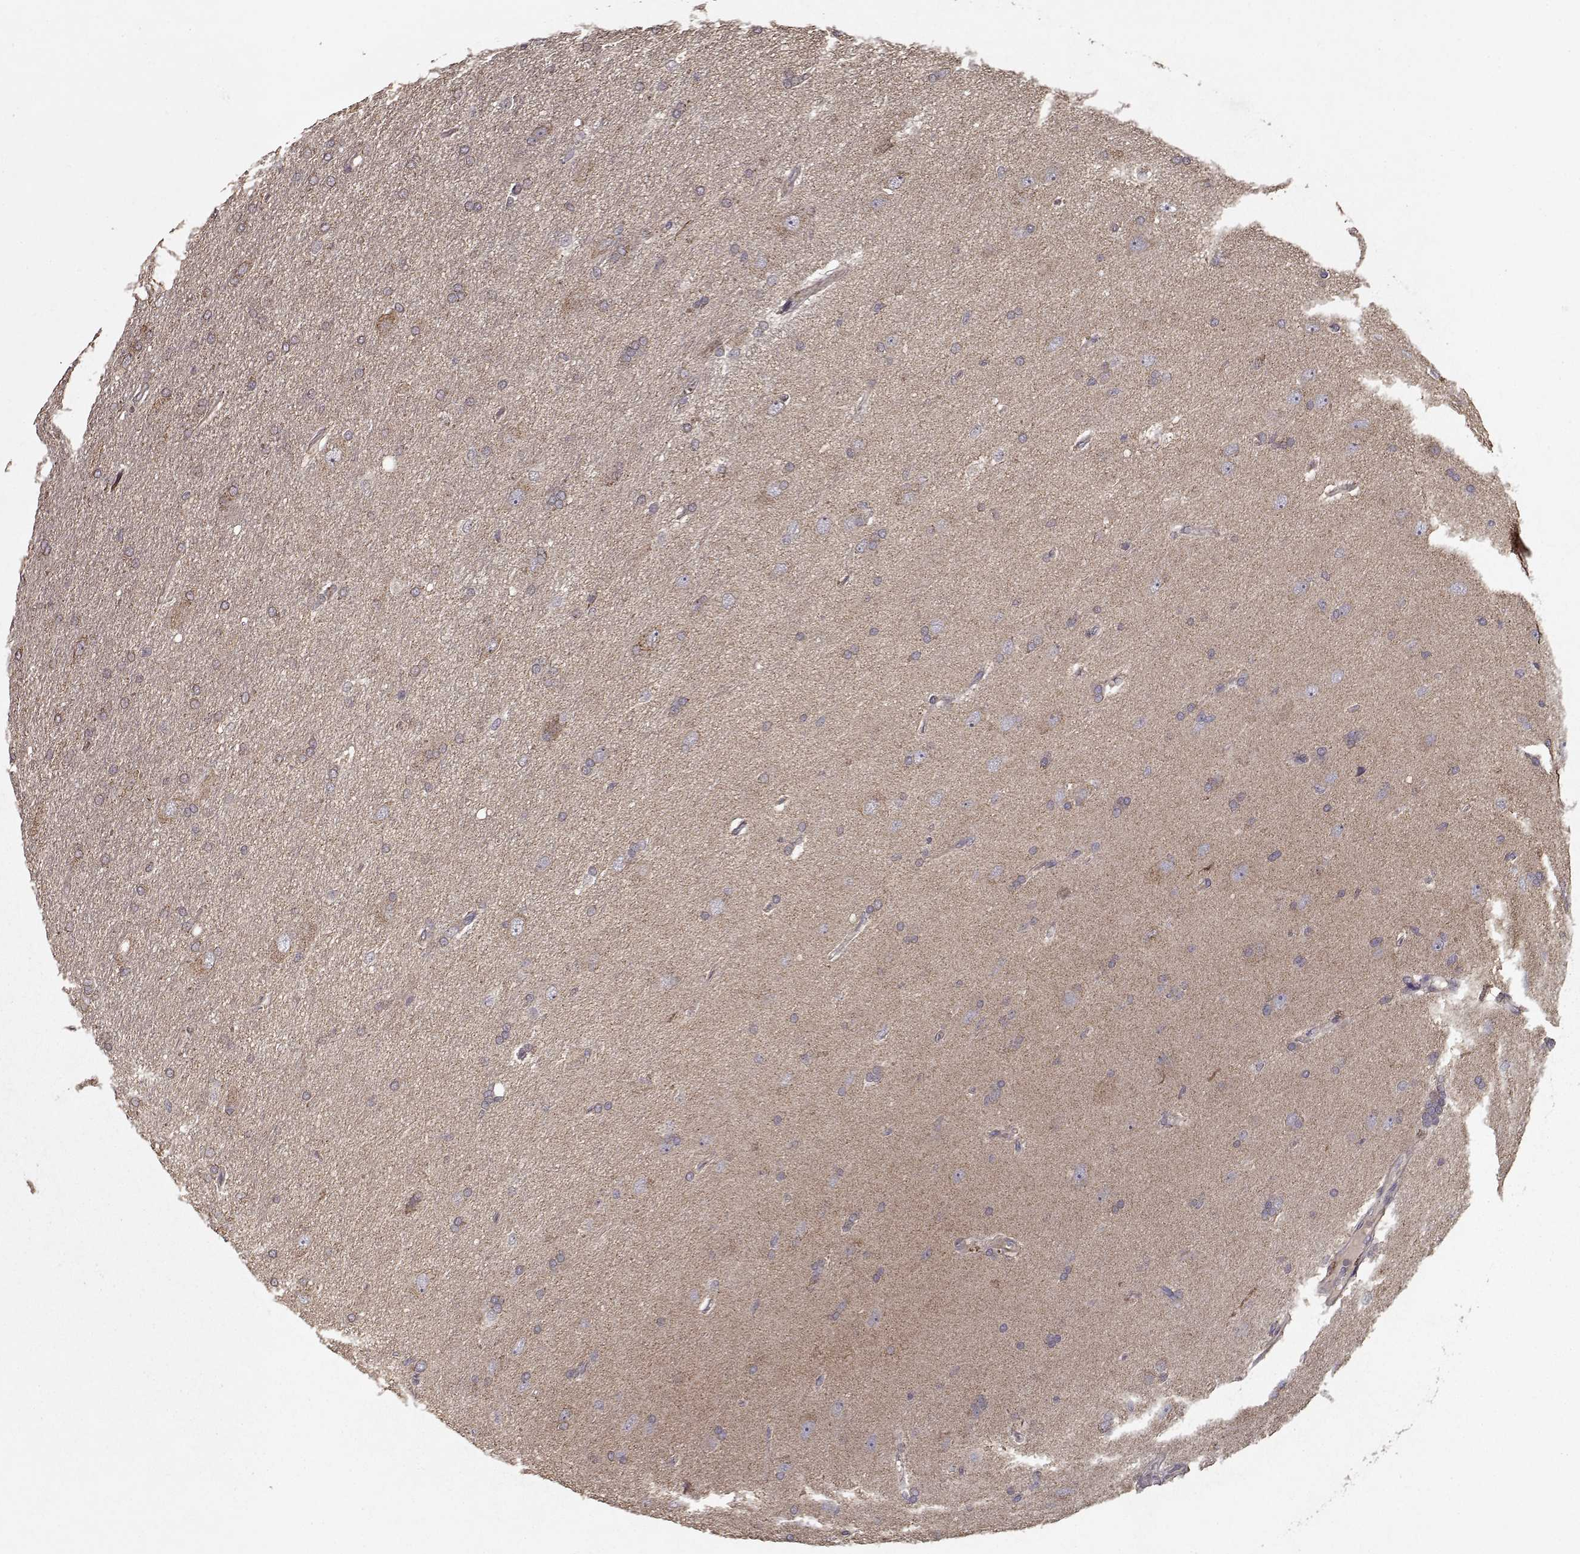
{"staining": {"intensity": "weak", "quantity": "25%-75%", "location": "cytoplasmic/membranous"}, "tissue": "glioma", "cell_type": "Tumor cells", "image_type": "cancer", "snomed": [{"axis": "morphology", "description": "Glioma, malignant, High grade"}, {"axis": "topography", "description": "Cerebral cortex"}], "caption": "Human high-grade glioma (malignant) stained with a brown dye exhibits weak cytoplasmic/membranous positive staining in approximately 25%-75% of tumor cells.", "gene": "IMMP1L", "patient": {"sex": "male", "age": 70}}